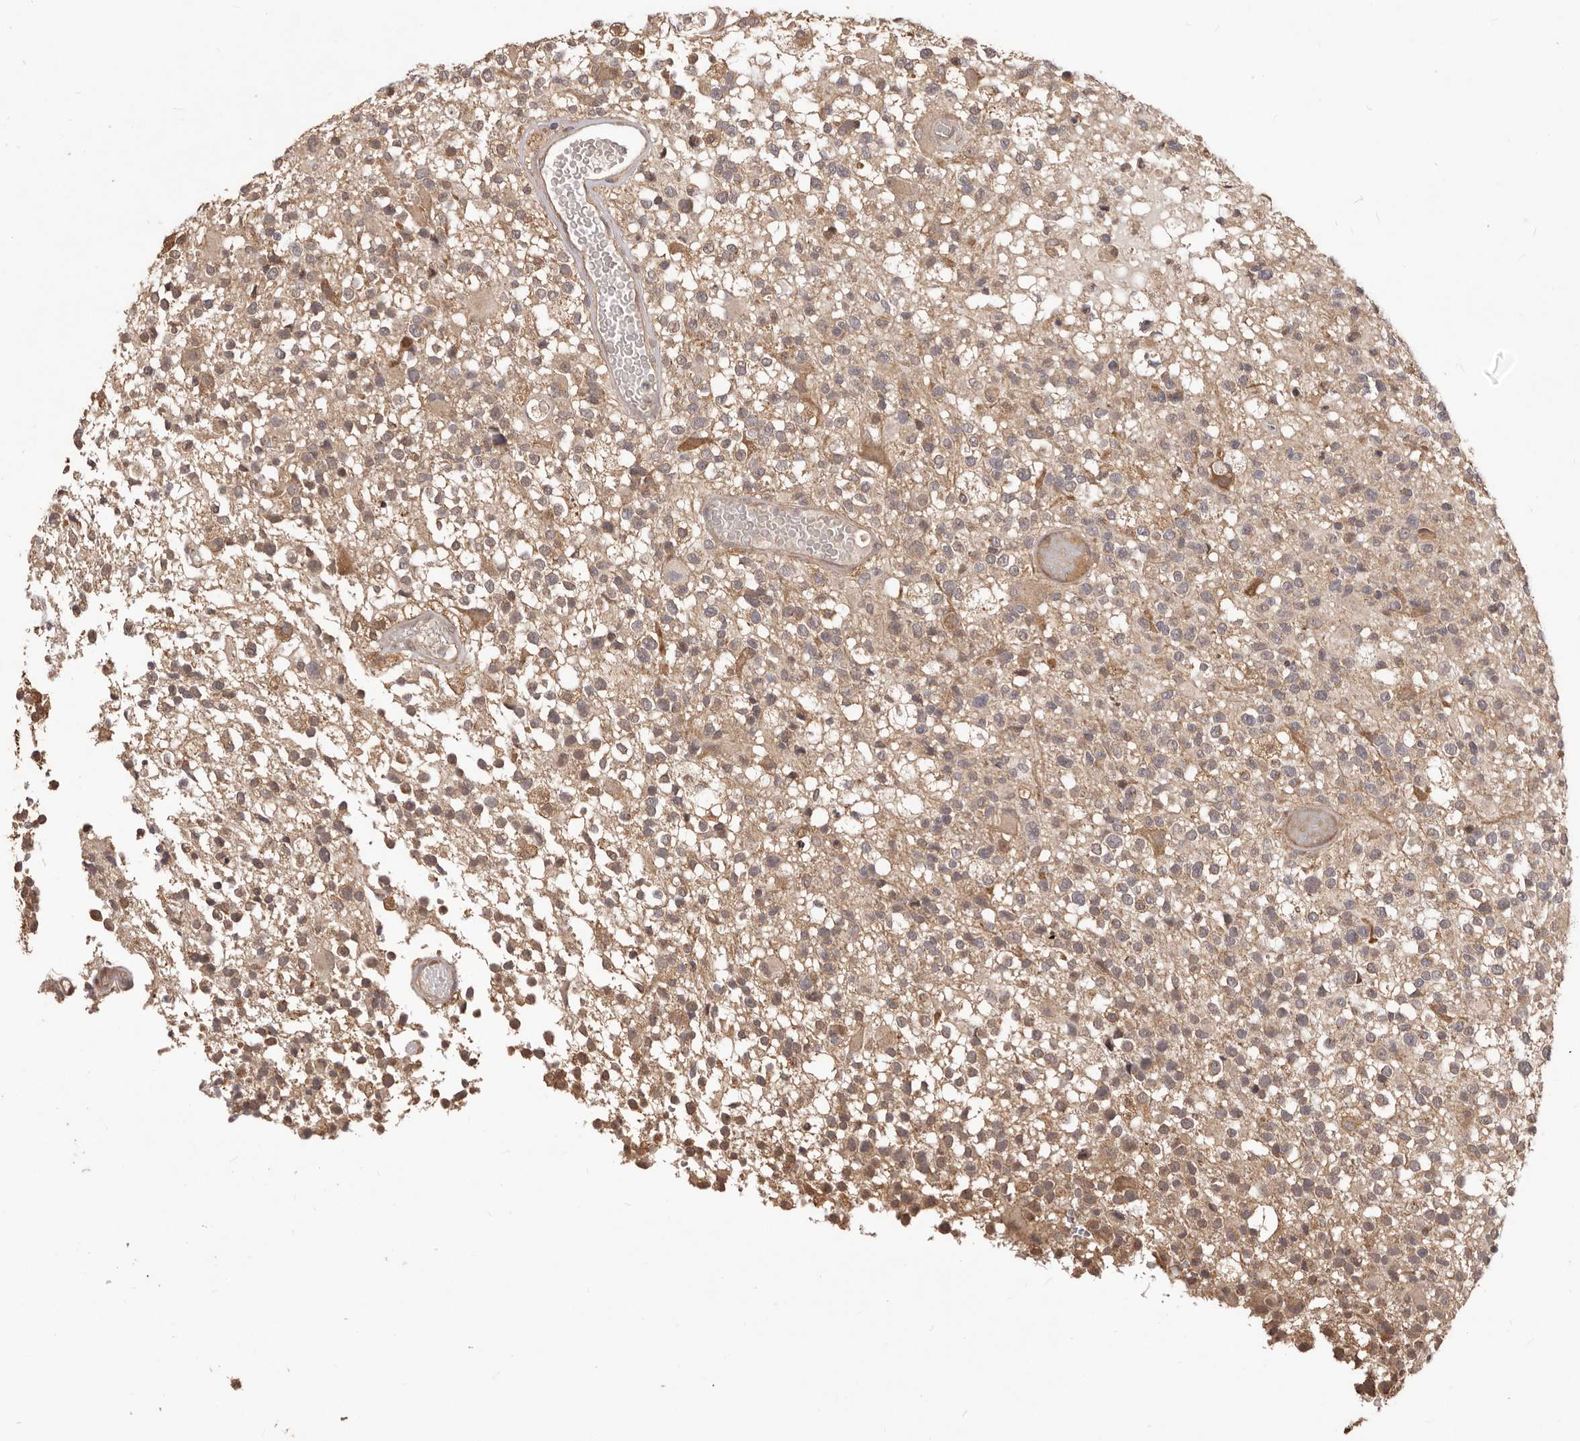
{"staining": {"intensity": "weak", "quantity": "<25%", "location": "cytoplasmic/membranous"}, "tissue": "glioma", "cell_type": "Tumor cells", "image_type": "cancer", "snomed": [{"axis": "morphology", "description": "Glioma, malignant, High grade"}, {"axis": "morphology", "description": "Glioblastoma, NOS"}, {"axis": "topography", "description": "Brain"}], "caption": "Tumor cells show no significant protein staining in glioma.", "gene": "MTO1", "patient": {"sex": "male", "age": 60}}